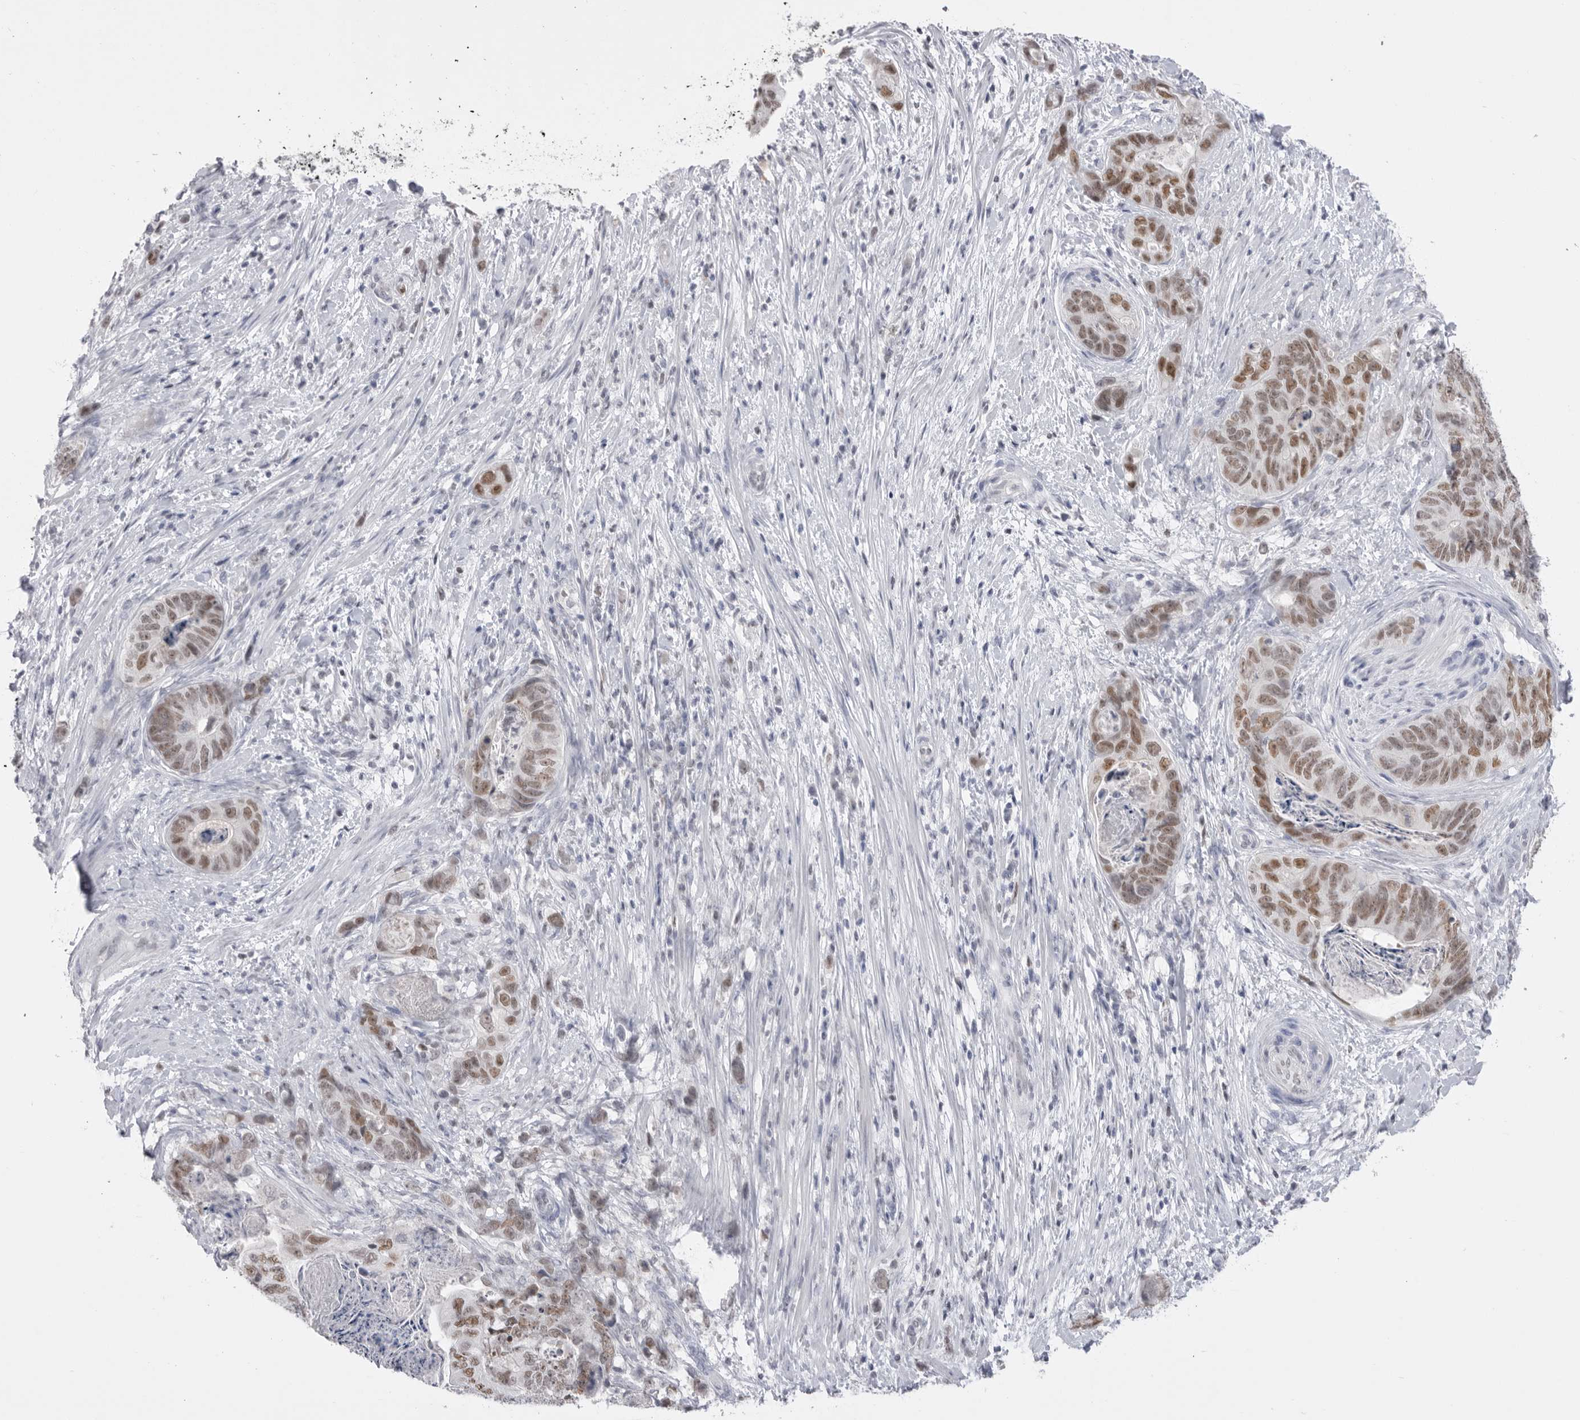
{"staining": {"intensity": "moderate", "quantity": ">75%", "location": "nuclear"}, "tissue": "stomach cancer", "cell_type": "Tumor cells", "image_type": "cancer", "snomed": [{"axis": "morphology", "description": "Normal tissue, NOS"}, {"axis": "morphology", "description": "Adenocarcinoma, NOS"}, {"axis": "topography", "description": "Stomach"}], "caption": "Stomach adenocarcinoma stained for a protein displays moderate nuclear positivity in tumor cells.", "gene": "ZBTB7B", "patient": {"sex": "female", "age": 89}}